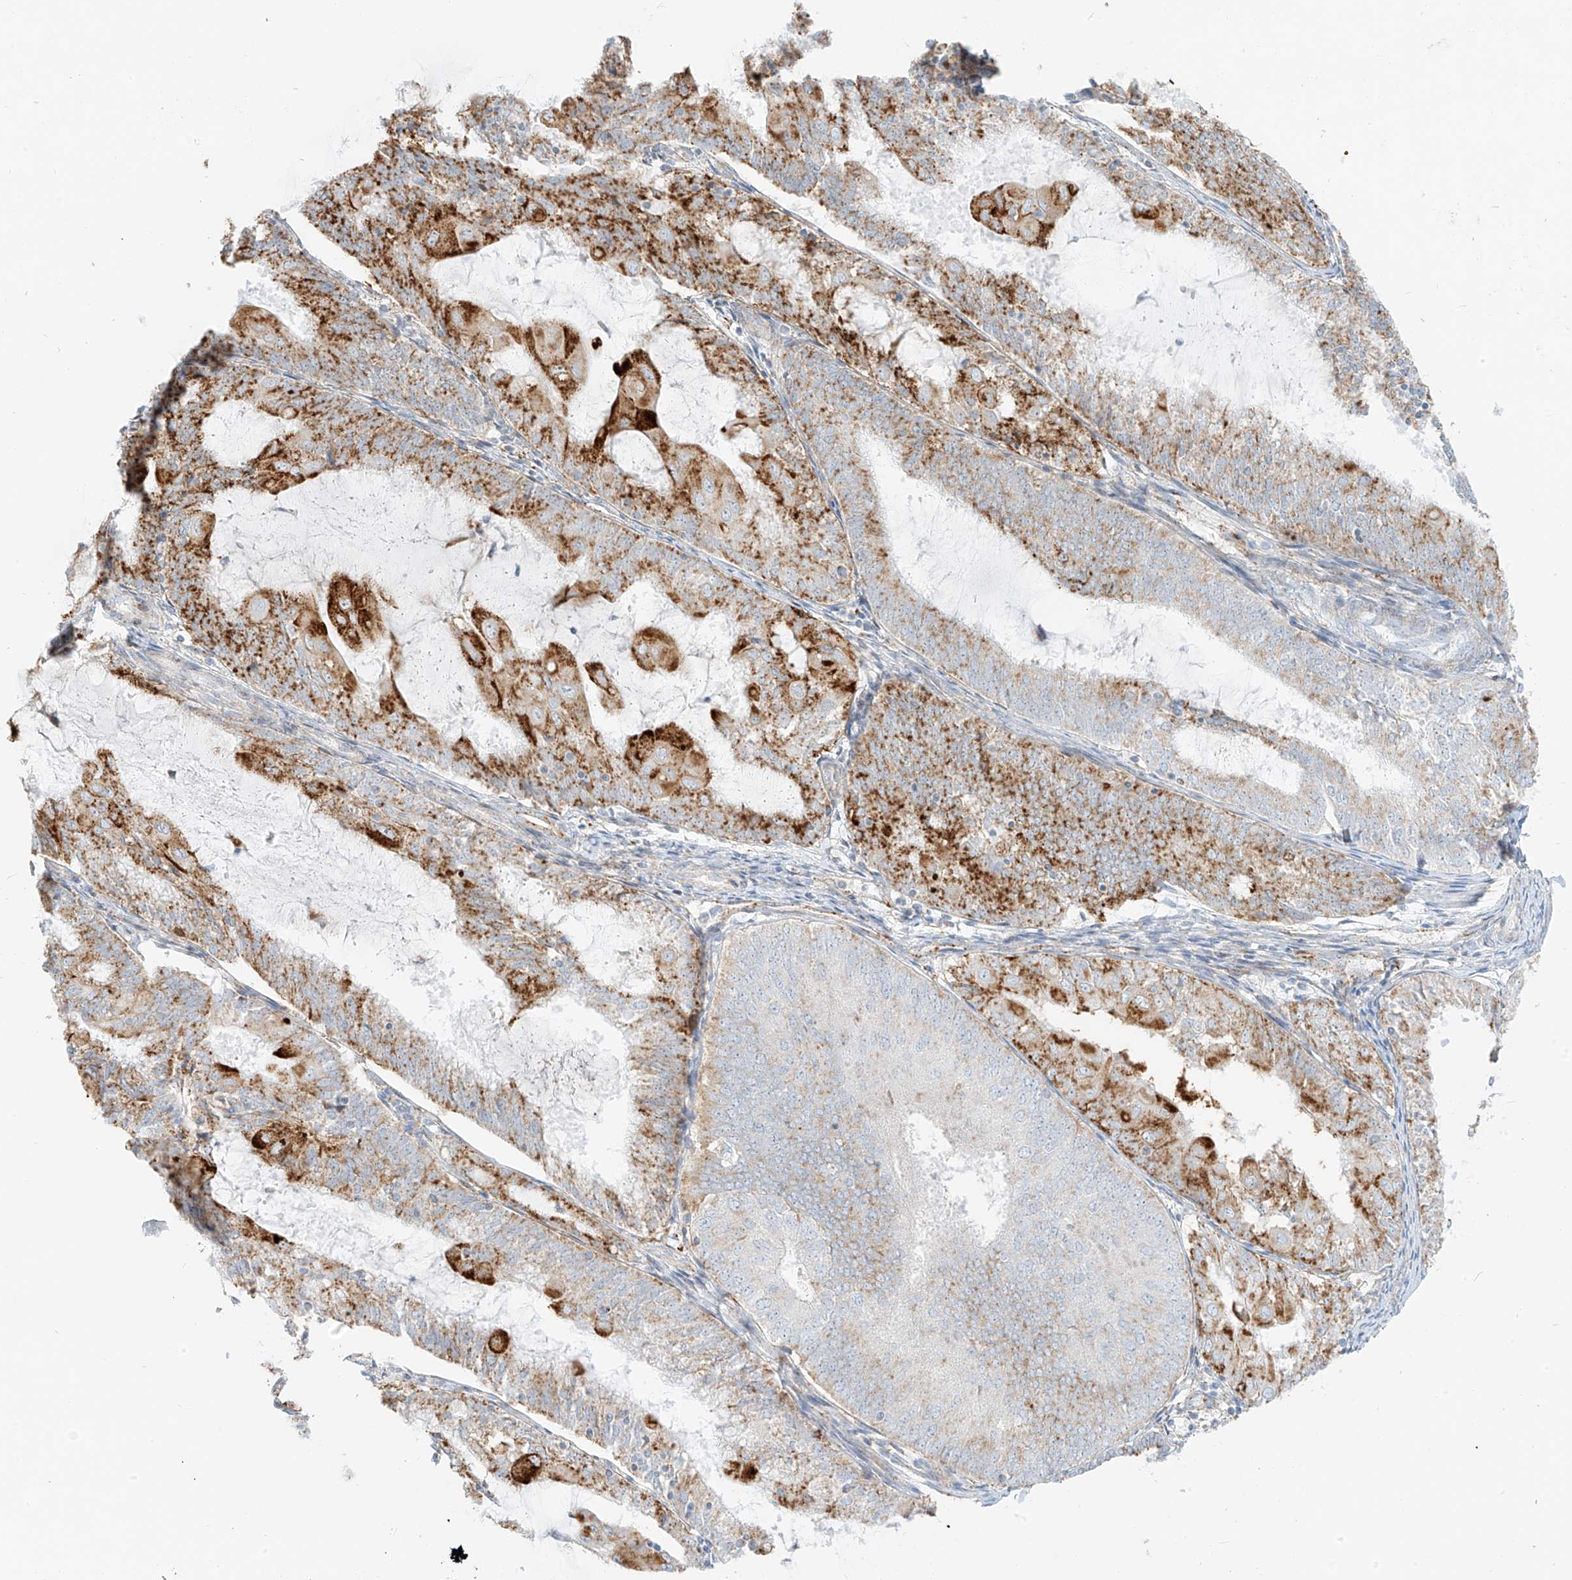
{"staining": {"intensity": "moderate", "quantity": ">75%", "location": "cytoplasmic/membranous"}, "tissue": "endometrial cancer", "cell_type": "Tumor cells", "image_type": "cancer", "snomed": [{"axis": "morphology", "description": "Adenocarcinoma, NOS"}, {"axis": "topography", "description": "Endometrium"}], "caption": "Brown immunohistochemical staining in human endometrial adenocarcinoma displays moderate cytoplasmic/membranous positivity in about >75% of tumor cells.", "gene": "SLC35F6", "patient": {"sex": "female", "age": 81}}